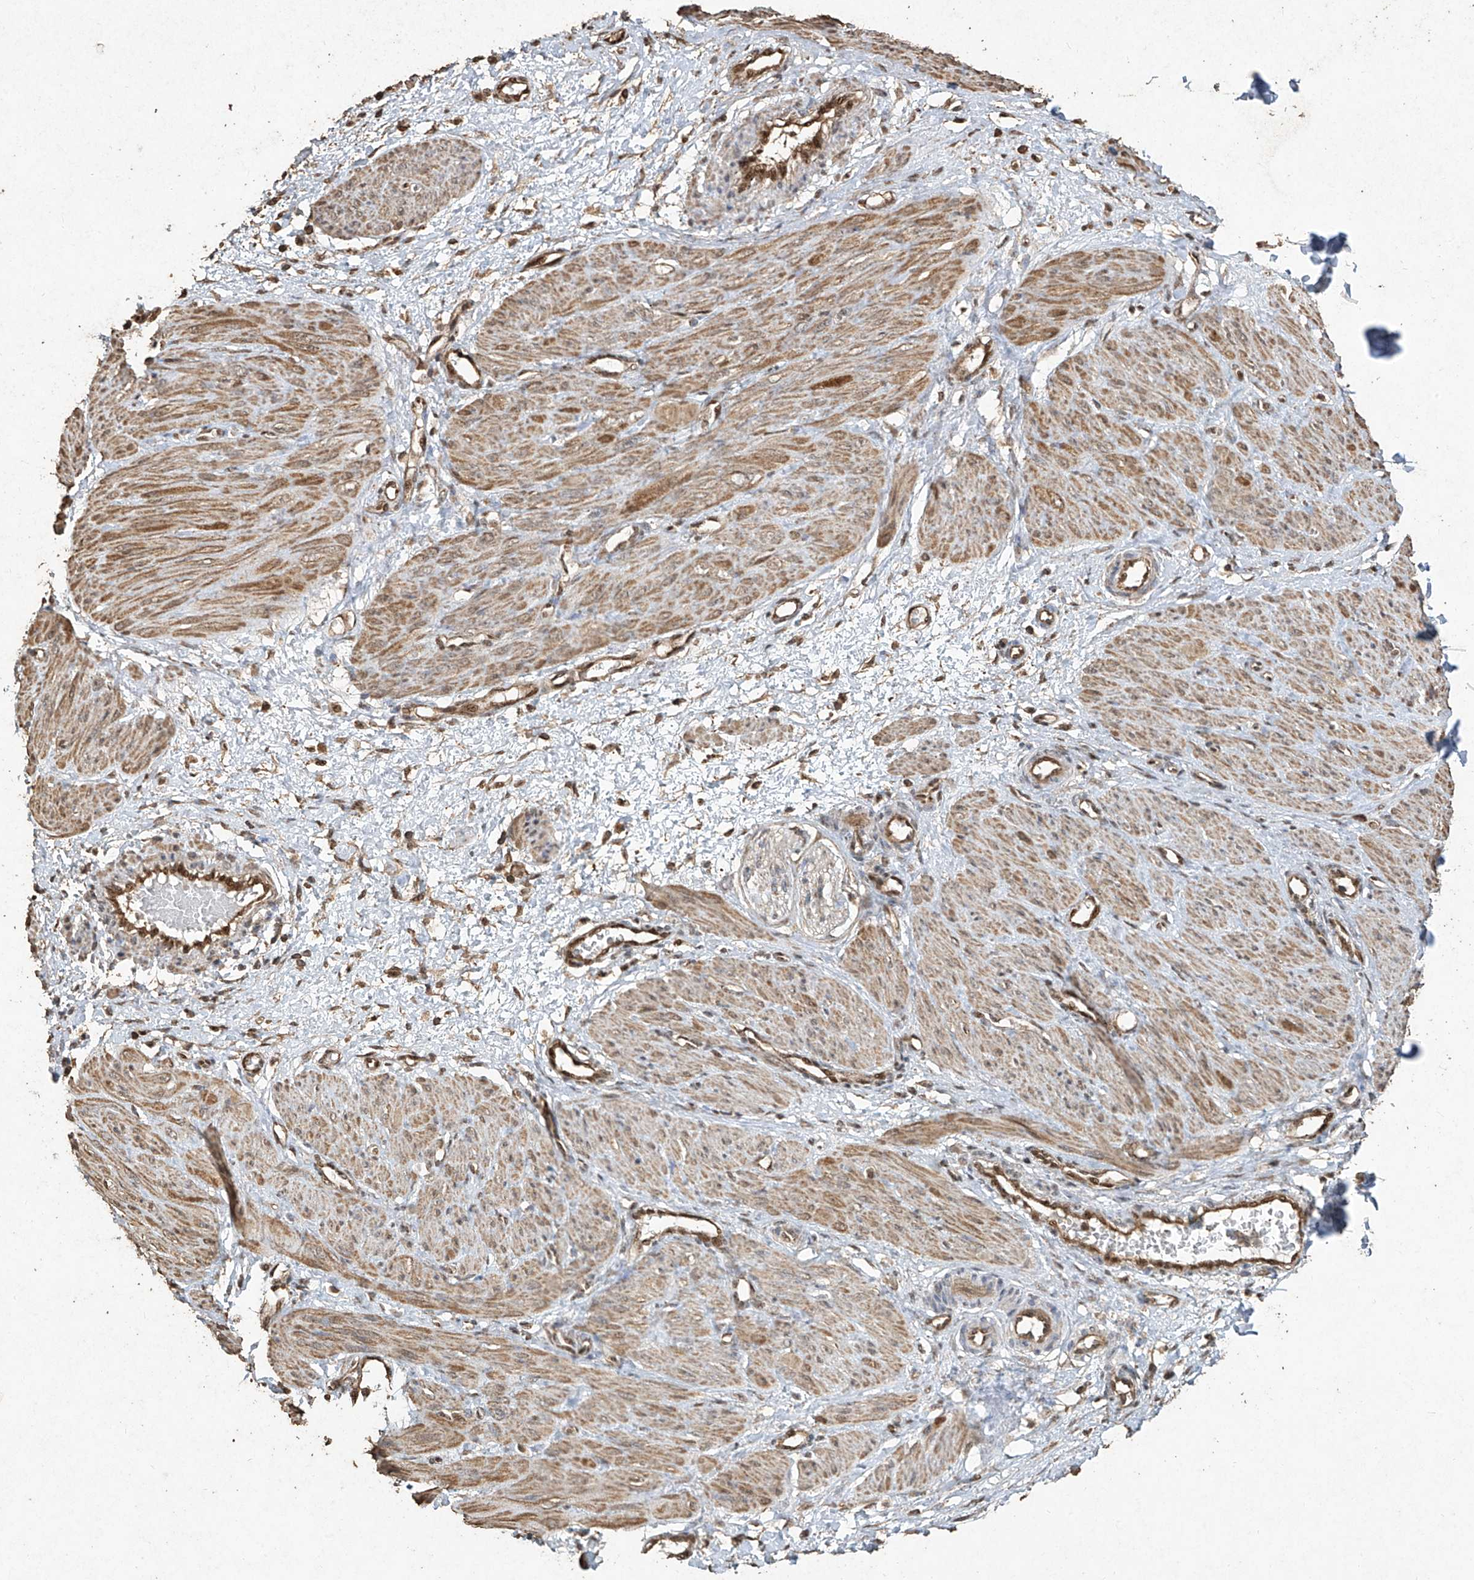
{"staining": {"intensity": "moderate", "quantity": ">75%", "location": "cytoplasmic/membranous"}, "tissue": "smooth muscle", "cell_type": "Smooth muscle cells", "image_type": "normal", "snomed": [{"axis": "morphology", "description": "Normal tissue, NOS"}, {"axis": "topography", "description": "Endometrium"}], "caption": "Immunohistochemistry histopathology image of normal human smooth muscle stained for a protein (brown), which exhibits medium levels of moderate cytoplasmic/membranous positivity in about >75% of smooth muscle cells.", "gene": "ERBB3", "patient": {"sex": "female", "age": 33}}